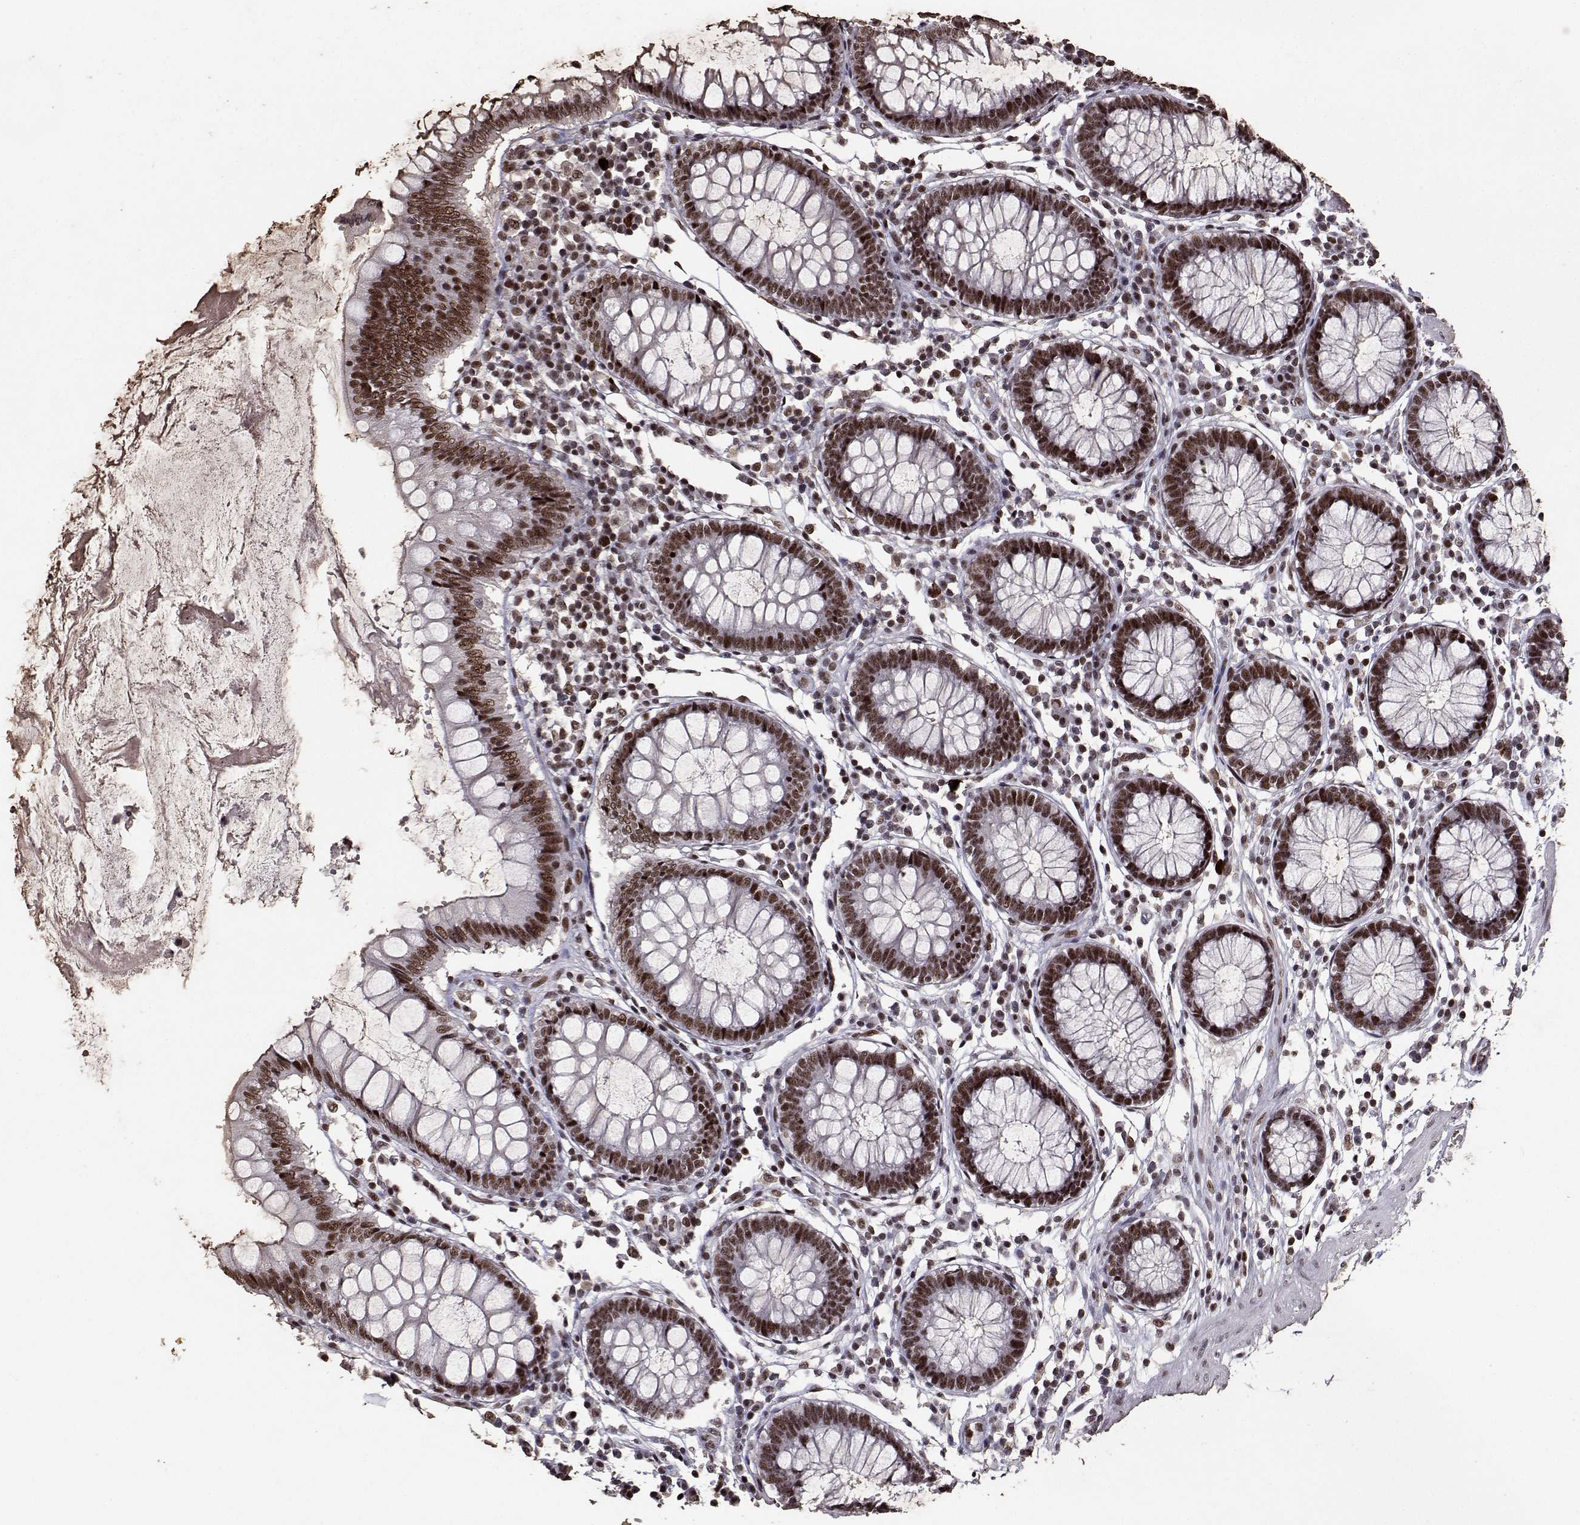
{"staining": {"intensity": "strong", "quantity": ">75%", "location": "nuclear"}, "tissue": "colon", "cell_type": "Endothelial cells", "image_type": "normal", "snomed": [{"axis": "morphology", "description": "Normal tissue, NOS"}, {"axis": "morphology", "description": "Adenocarcinoma, NOS"}, {"axis": "topography", "description": "Colon"}], "caption": "Protein staining exhibits strong nuclear staining in approximately >75% of endothelial cells in unremarkable colon.", "gene": "TOE1", "patient": {"sex": "male", "age": 83}}